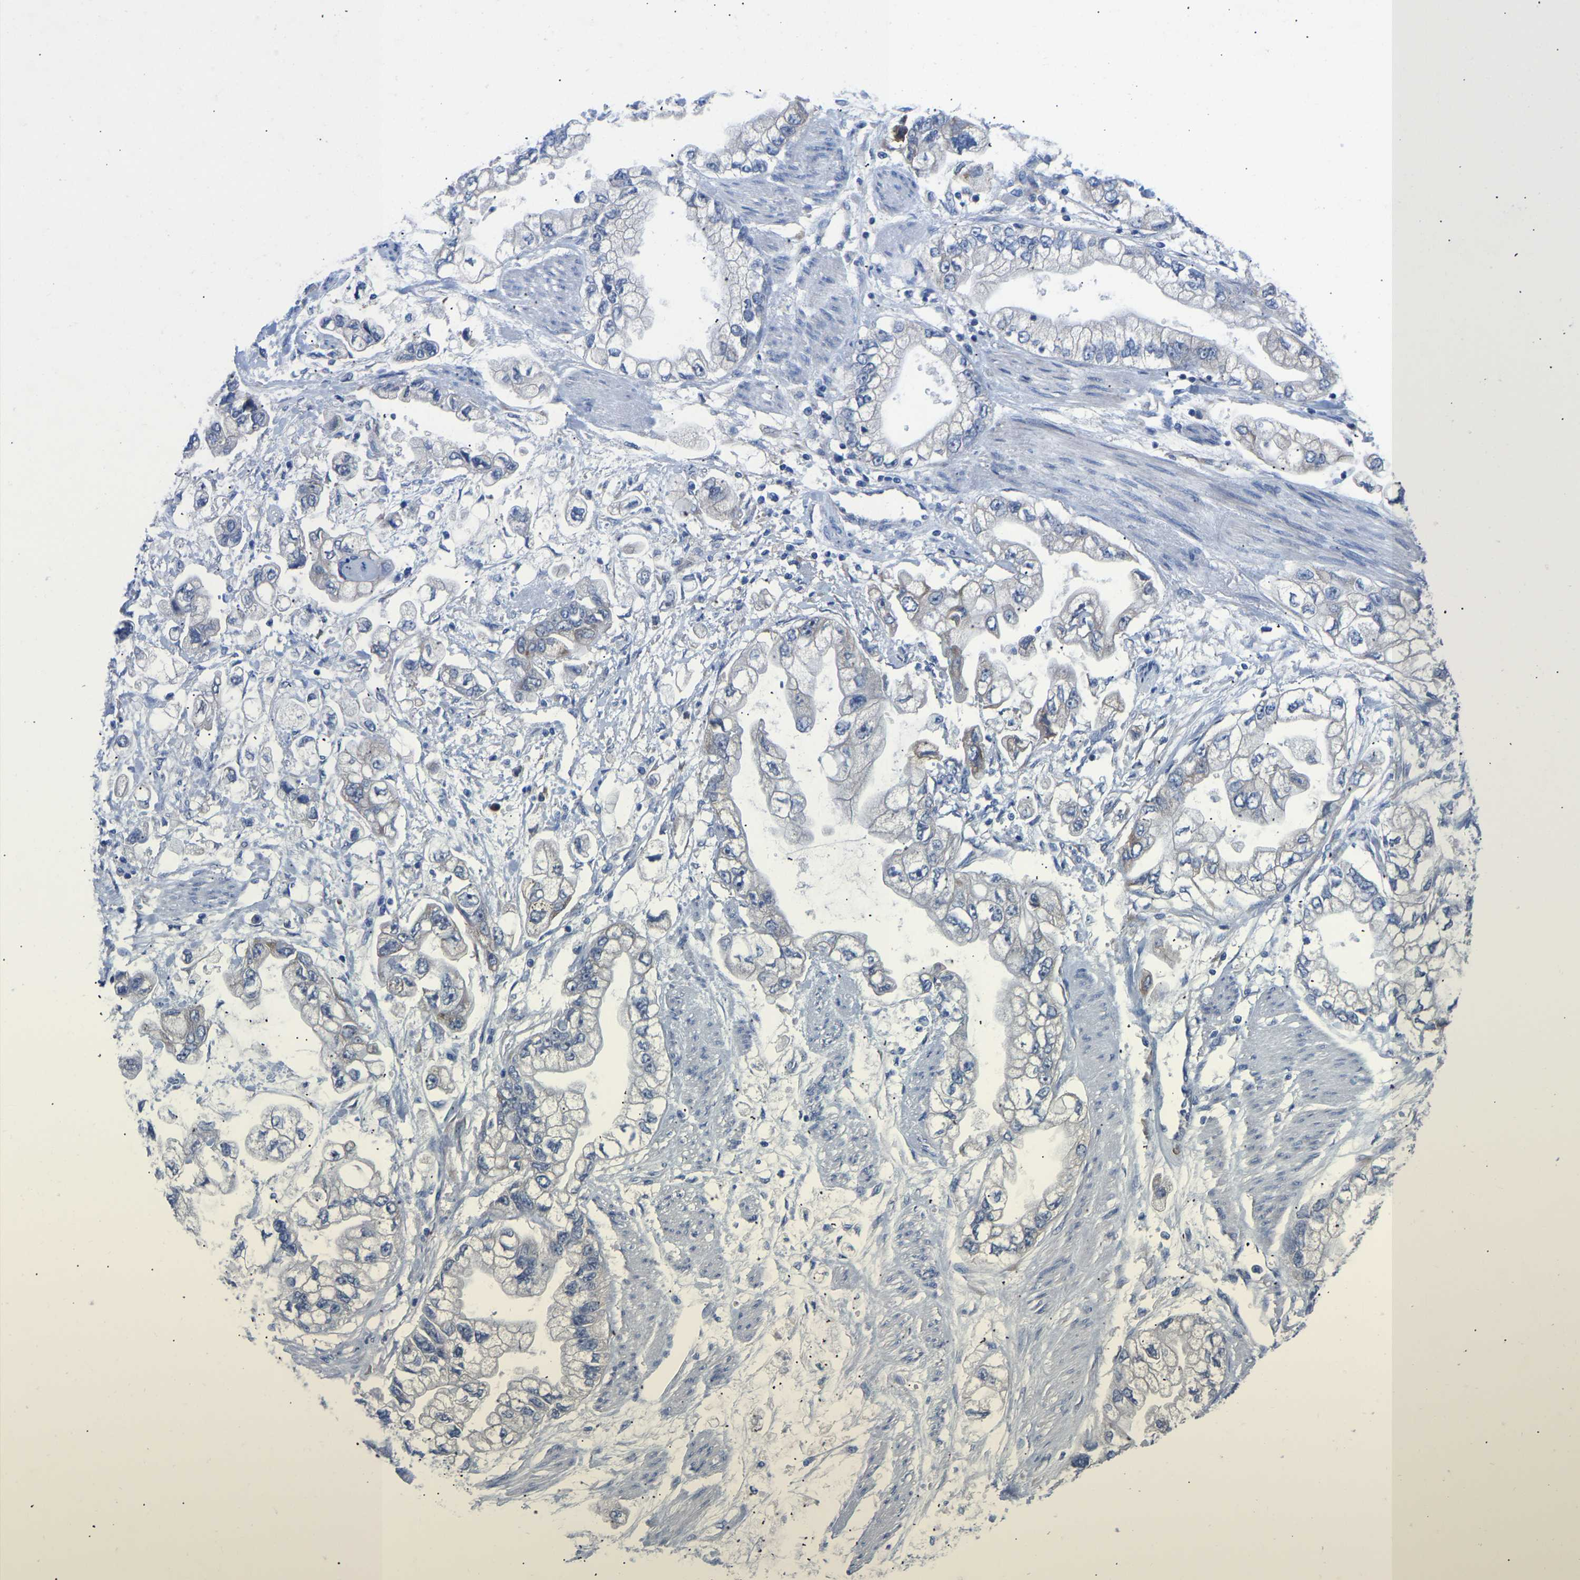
{"staining": {"intensity": "negative", "quantity": "none", "location": "none"}, "tissue": "stomach cancer", "cell_type": "Tumor cells", "image_type": "cancer", "snomed": [{"axis": "morphology", "description": "Normal tissue, NOS"}, {"axis": "morphology", "description": "Adenocarcinoma, NOS"}, {"axis": "topography", "description": "Stomach"}], "caption": "Human adenocarcinoma (stomach) stained for a protein using immunohistochemistry (IHC) reveals no staining in tumor cells.", "gene": "ABCA10", "patient": {"sex": "male", "age": 62}}